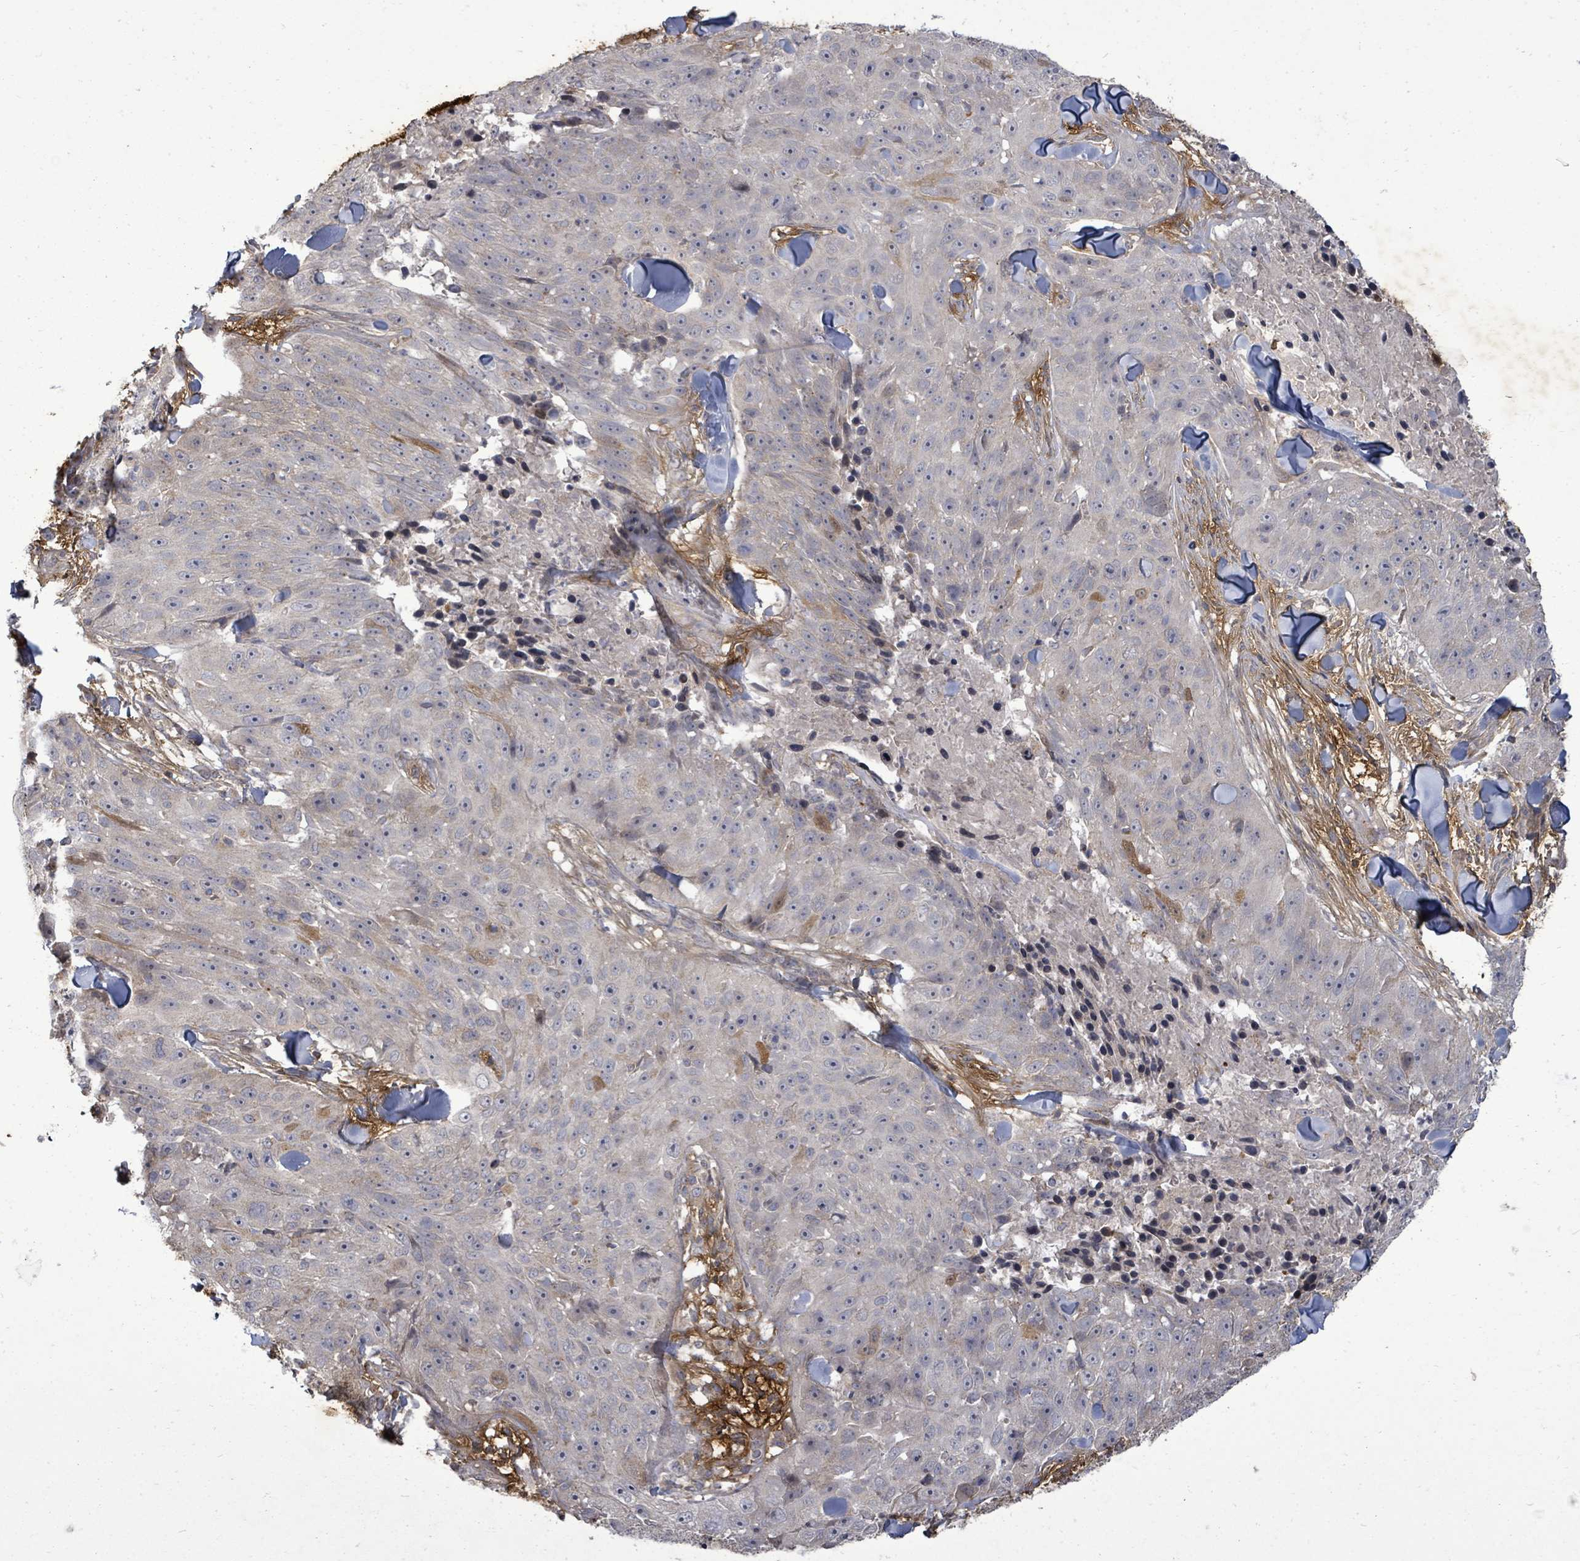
{"staining": {"intensity": "negative", "quantity": "none", "location": "none"}, "tissue": "skin cancer", "cell_type": "Tumor cells", "image_type": "cancer", "snomed": [{"axis": "morphology", "description": "Squamous cell carcinoma, NOS"}, {"axis": "topography", "description": "Skin"}], "caption": "DAB (3,3'-diaminobenzidine) immunohistochemical staining of skin squamous cell carcinoma demonstrates no significant staining in tumor cells.", "gene": "KRTAP27-1", "patient": {"sex": "female", "age": 87}}